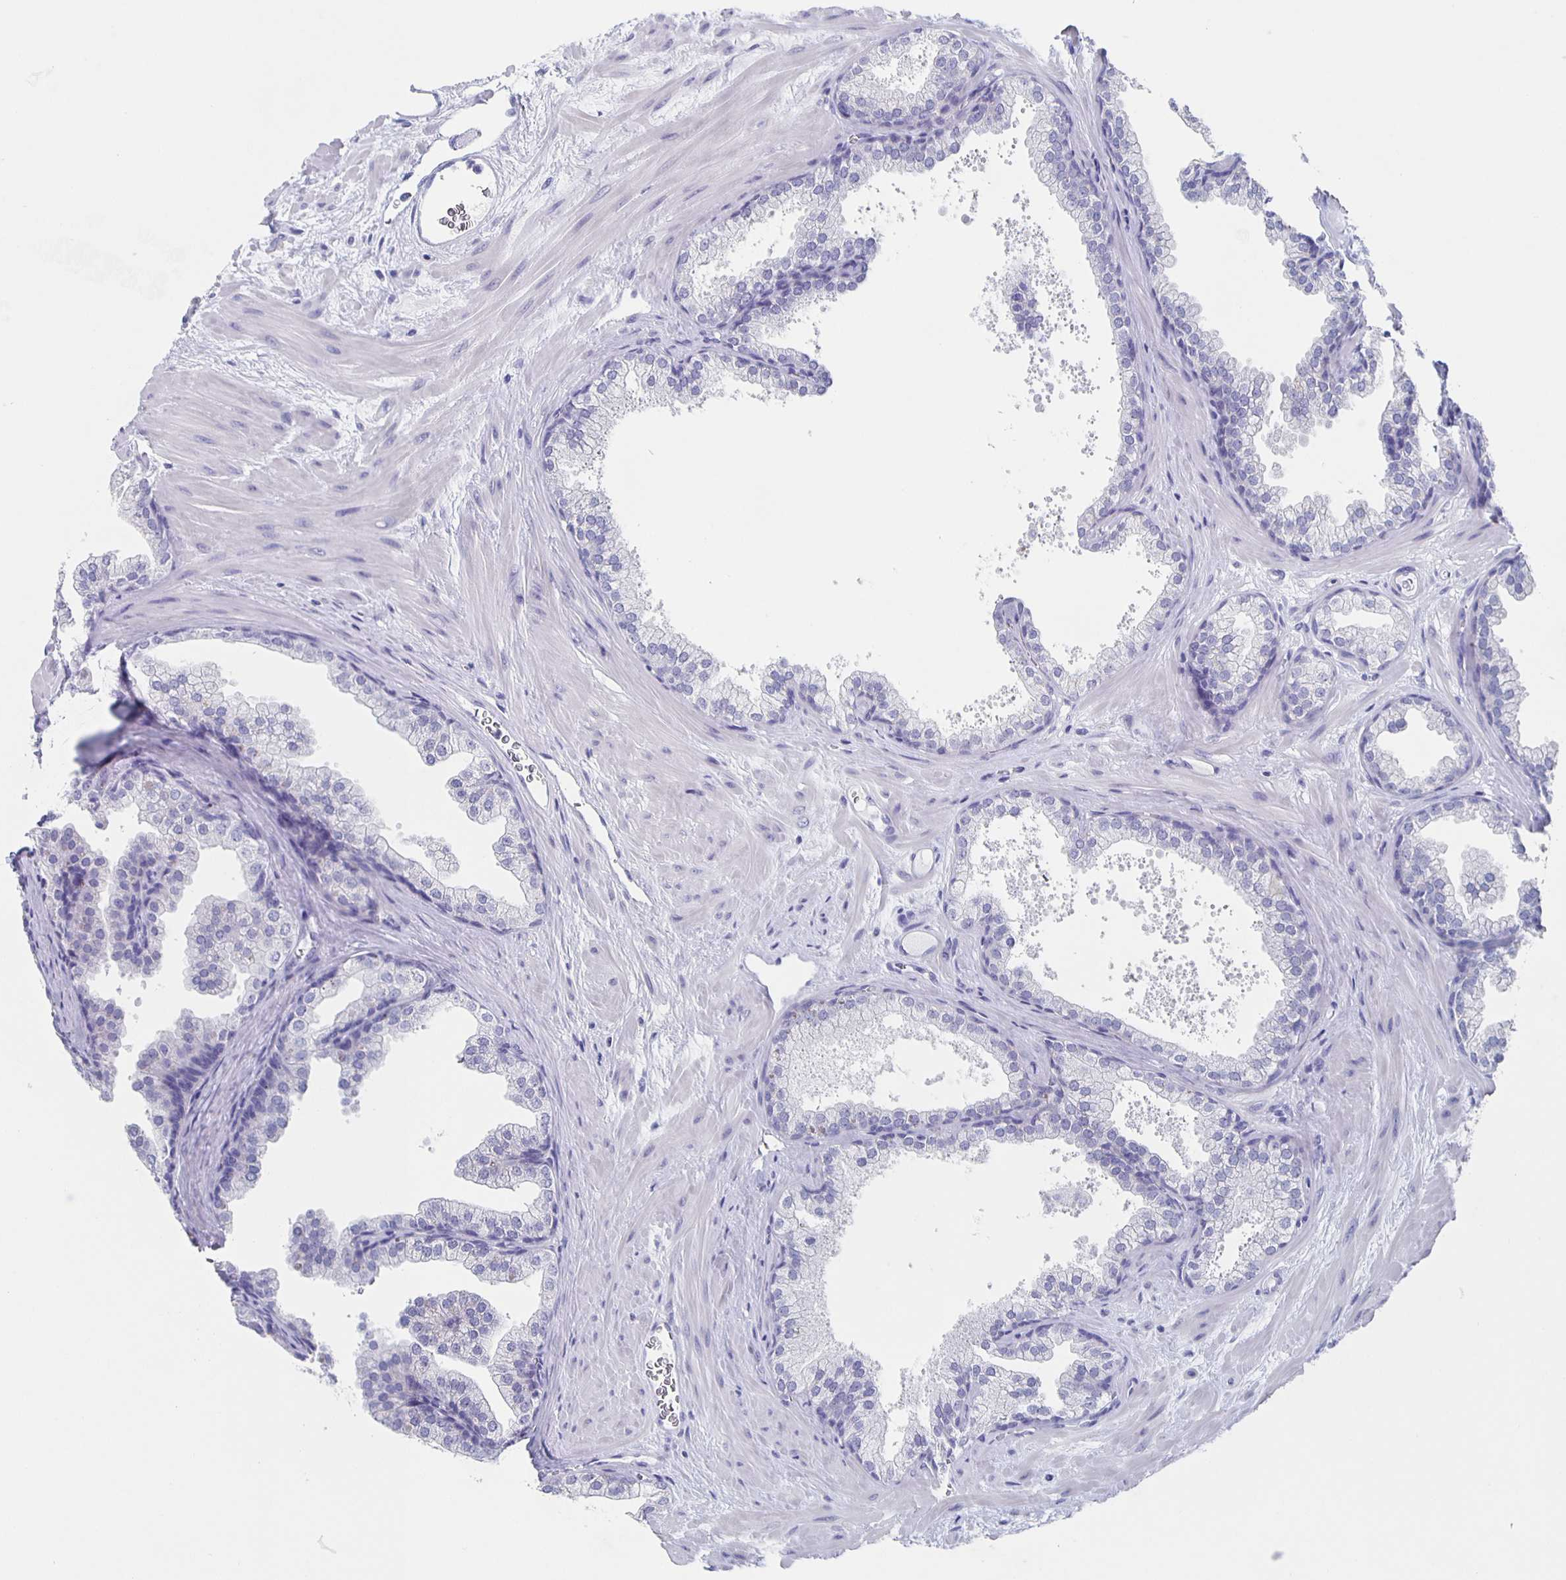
{"staining": {"intensity": "negative", "quantity": "none", "location": "none"}, "tissue": "prostate", "cell_type": "Glandular cells", "image_type": "normal", "snomed": [{"axis": "morphology", "description": "Normal tissue, NOS"}, {"axis": "topography", "description": "Prostate"}], "caption": "IHC of normal prostate displays no positivity in glandular cells.", "gene": "SLC34A2", "patient": {"sex": "male", "age": 37}}